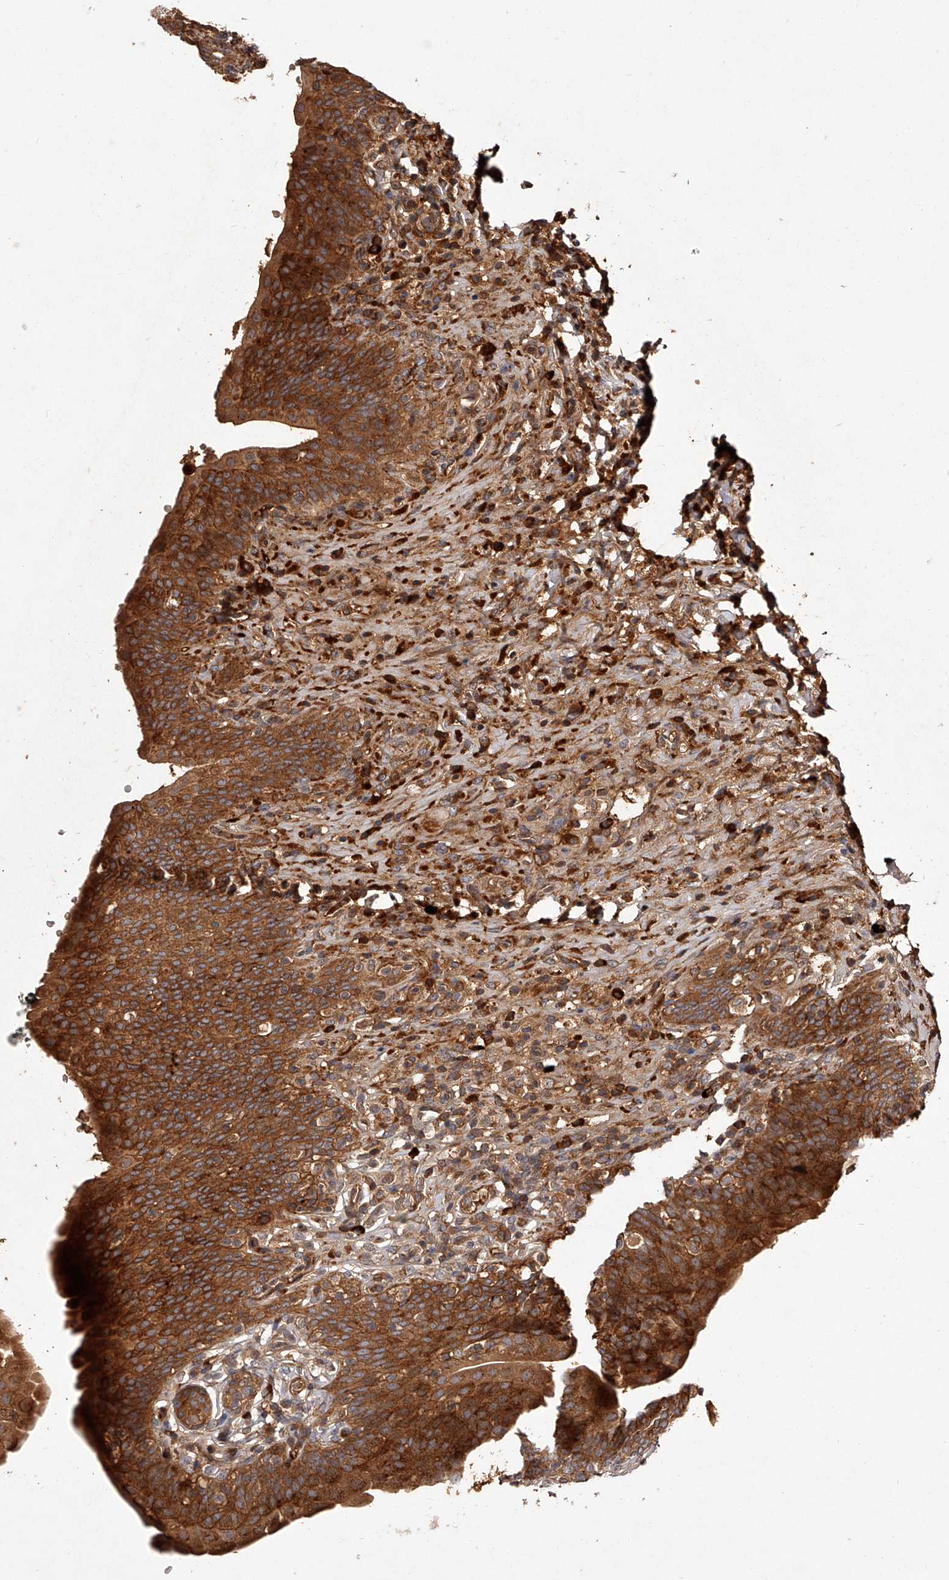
{"staining": {"intensity": "strong", "quantity": ">75%", "location": "cytoplasmic/membranous"}, "tissue": "urinary bladder", "cell_type": "Urothelial cells", "image_type": "normal", "snomed": [{"axis": "morphology", "description": "Normal tissue, NOS"}, {"axis": "topography", "description": "Urinary bladder"}], "caption": "Strong cytoplasmic/membranous staining is appreciated in approximately >75% of urothelial cells in benign urinary bladder. (brown staining indicates protein expression, while blue staining denotes nuclei).", "gene": "CRYZL1", "patient": {"sex": "male", "age": 83}}